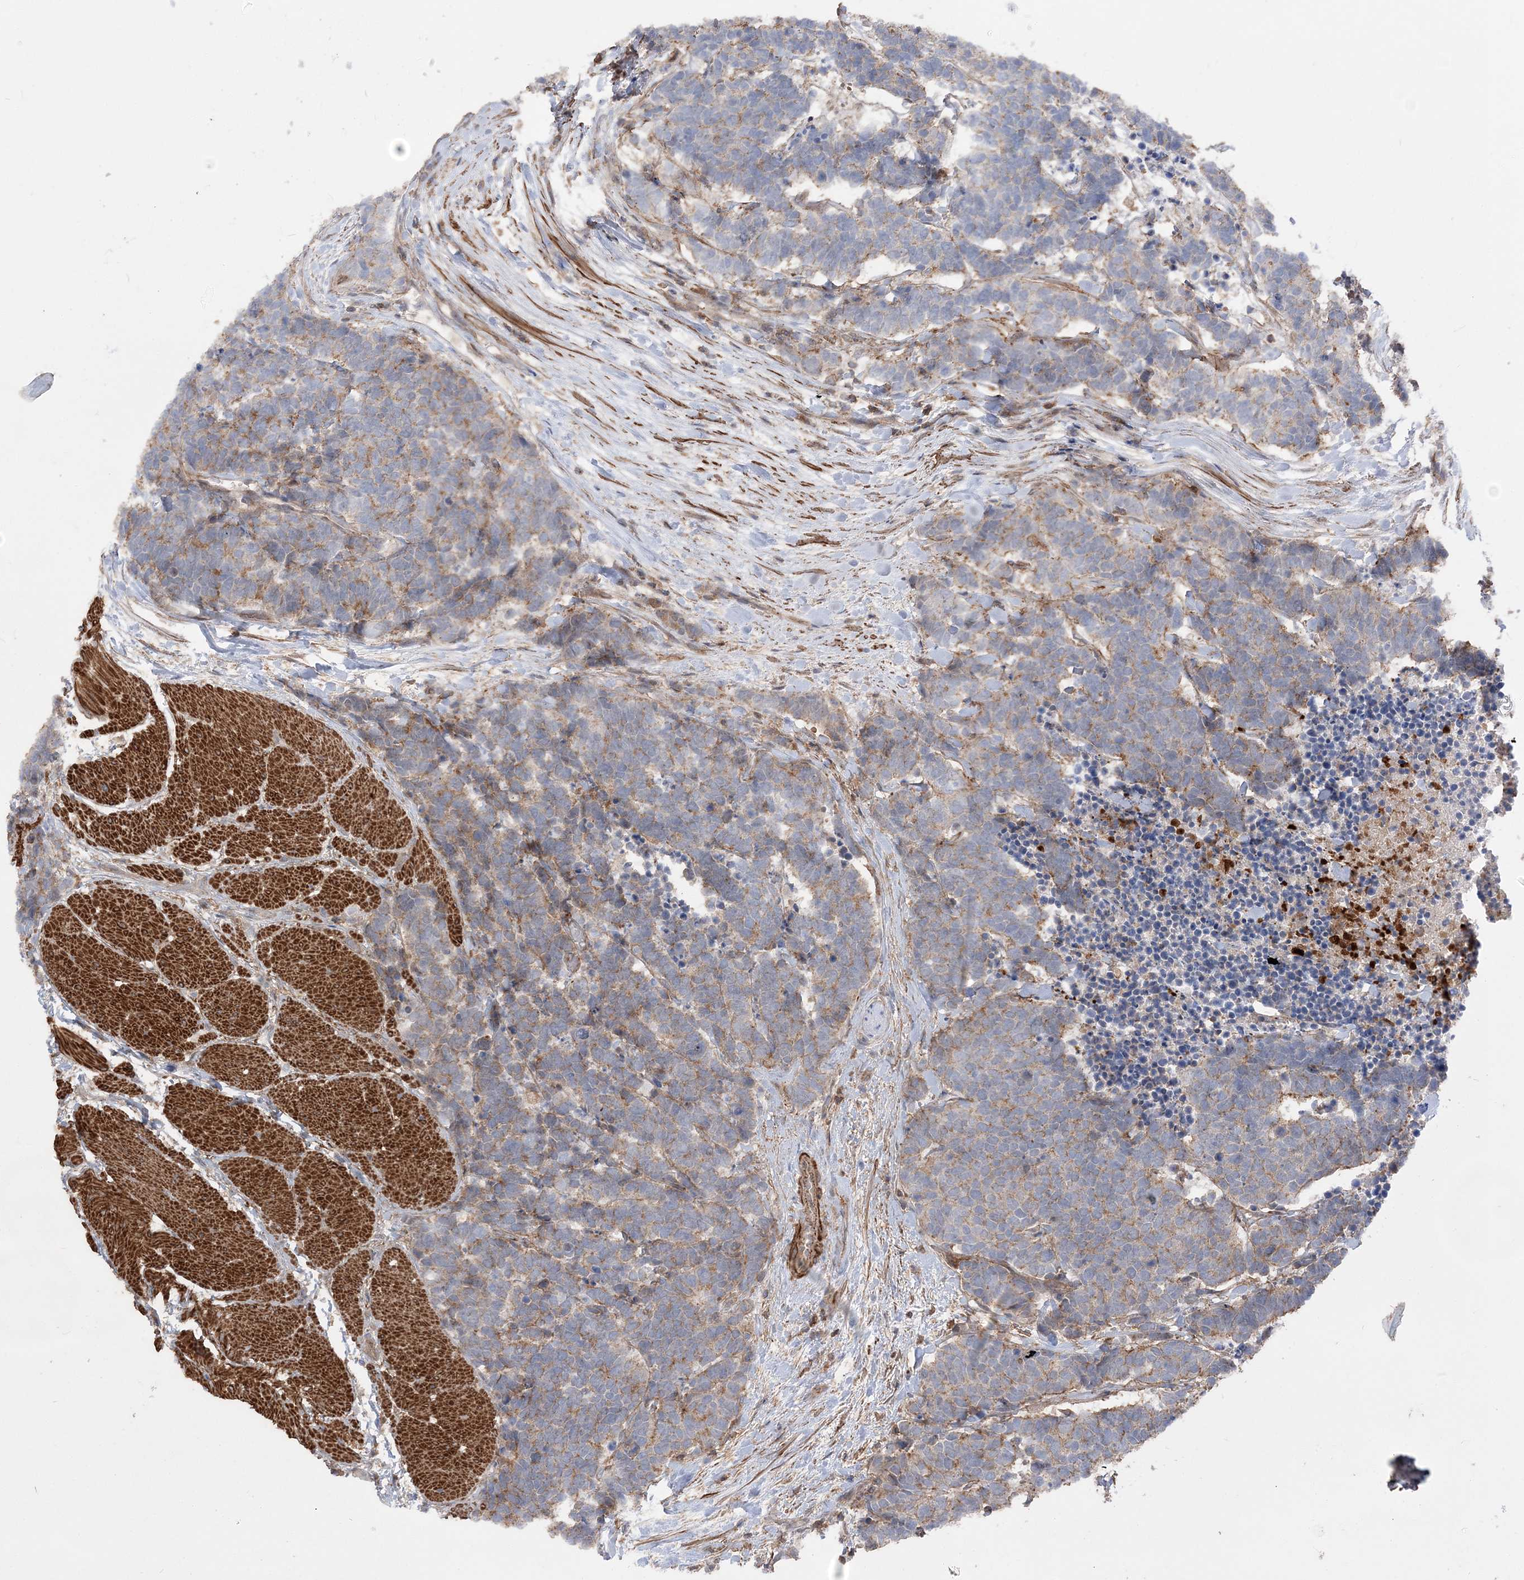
{"staining": {"intensity": "weak", "quantity": ">75%", "location": "cytoplasmic/membranous"}, "tissue": "carcinoid", "cell_type": "Tumor cells", "image_type": "cancer", "snomed": [{"axis": "morphology", "description": "Carcinoma, NOS"}, {"axis": "morphology", "description": "Carcinoid, malignant, NOS"}, {"axis": "topography", "description": "Urinary bladder"}], "caption": "Immunohistochemical staining of human carcinoid demonstrates low levels of weak cytoplasmic/membranous protein positivity in about >75% of tumor cells.", "gene": "SLFN14", "patient": {"sex": "male", "age": 57}}